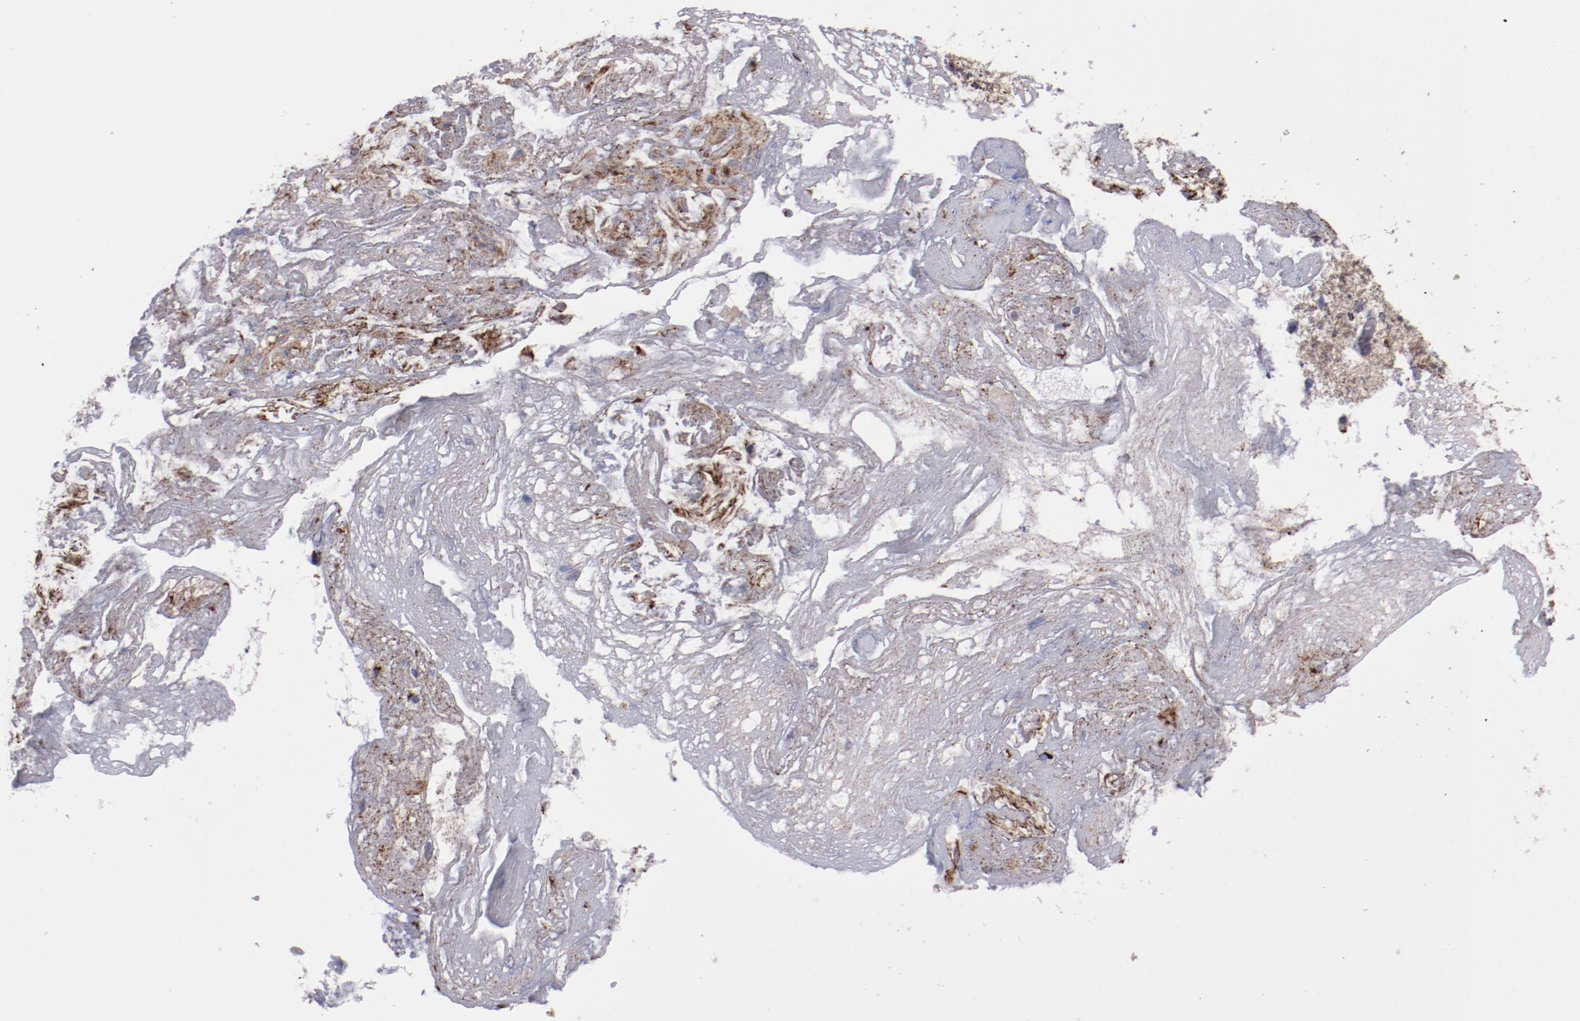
{"staining": {"intensity": "strong", "quantity": ">75%", "location": "cytoplasmic/membranous"}, "tissue": "ovarian cancer", "cell_type": "Tumor cells", "image_type": "cancer", "snomed": [{"axis": "morphology", "description": "Carcinoma, endometroid"}, {"axis": "topography", "description": "Ovary"}], "caption": "Ovarian cancer (endometroid carcinoma) stained with DAB (3,3'-diaminobenzidine) IHC shows high levels of strong cytoplasmic/membranous staining in about >75% of tumor cells. The protein is shown in brown color, while the nuclei are stained blue.", "gene": "GOLIM4", "patient": {"sex": "female", "age": 42}}